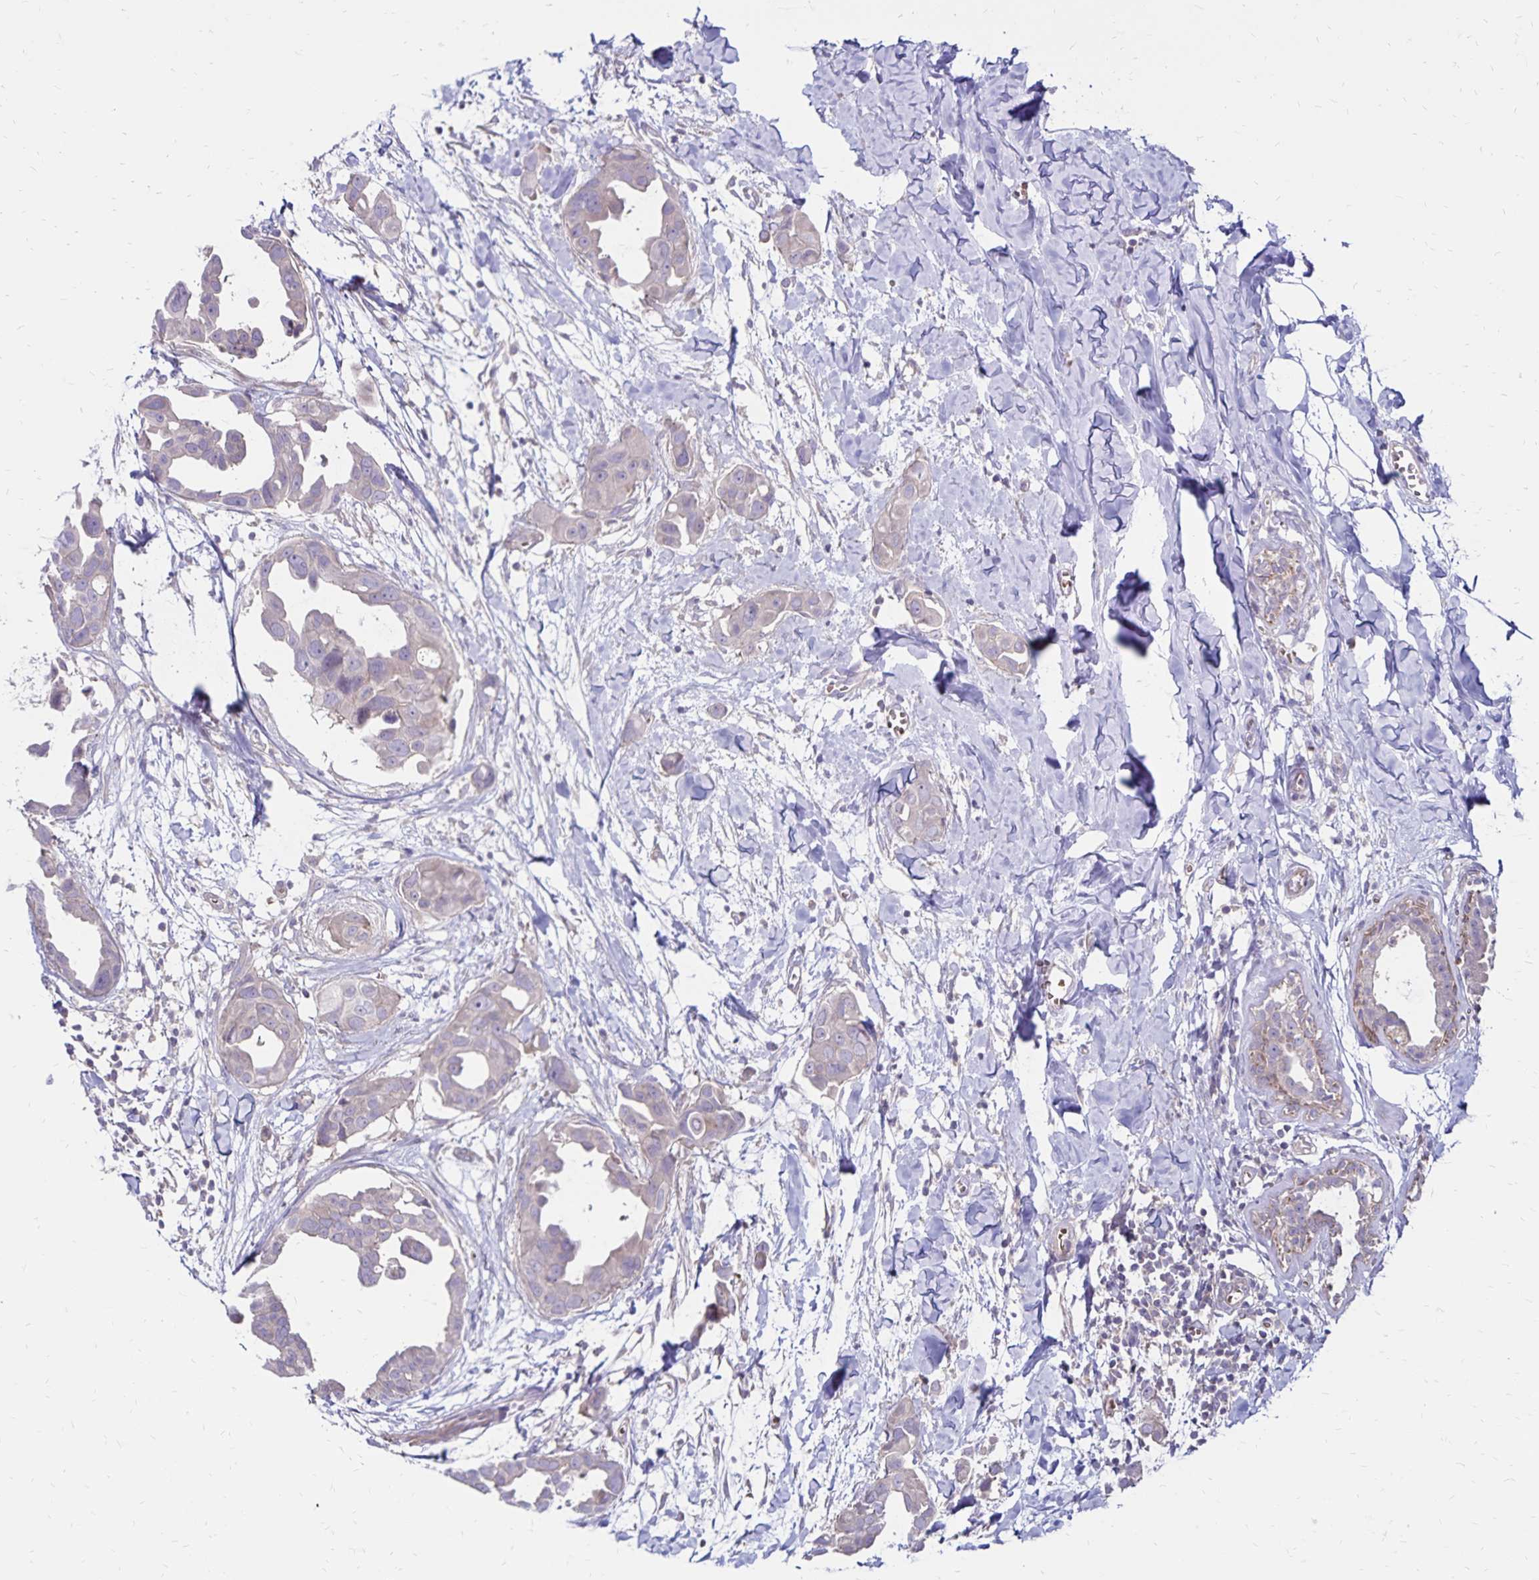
{"staining": {"intensity": "weak", "quantity": "<25%", "location": "cytoplasmic/membranous"}, "tissue": "breast cancer", "cell_type": "Tumor cells", "image_type": "cancer", "snomed": [{"axis": "morphology", "description": "Duct carcinoma"}, {"axis": "topography", "description": "Breast"}], "caption": "Protein analysis of breast cancer (invasive ductal carcinoma) exhibits no significant staining in tumor cells.", "gene": "FSD1", "patient": {"sex": "female", "age": 38}}